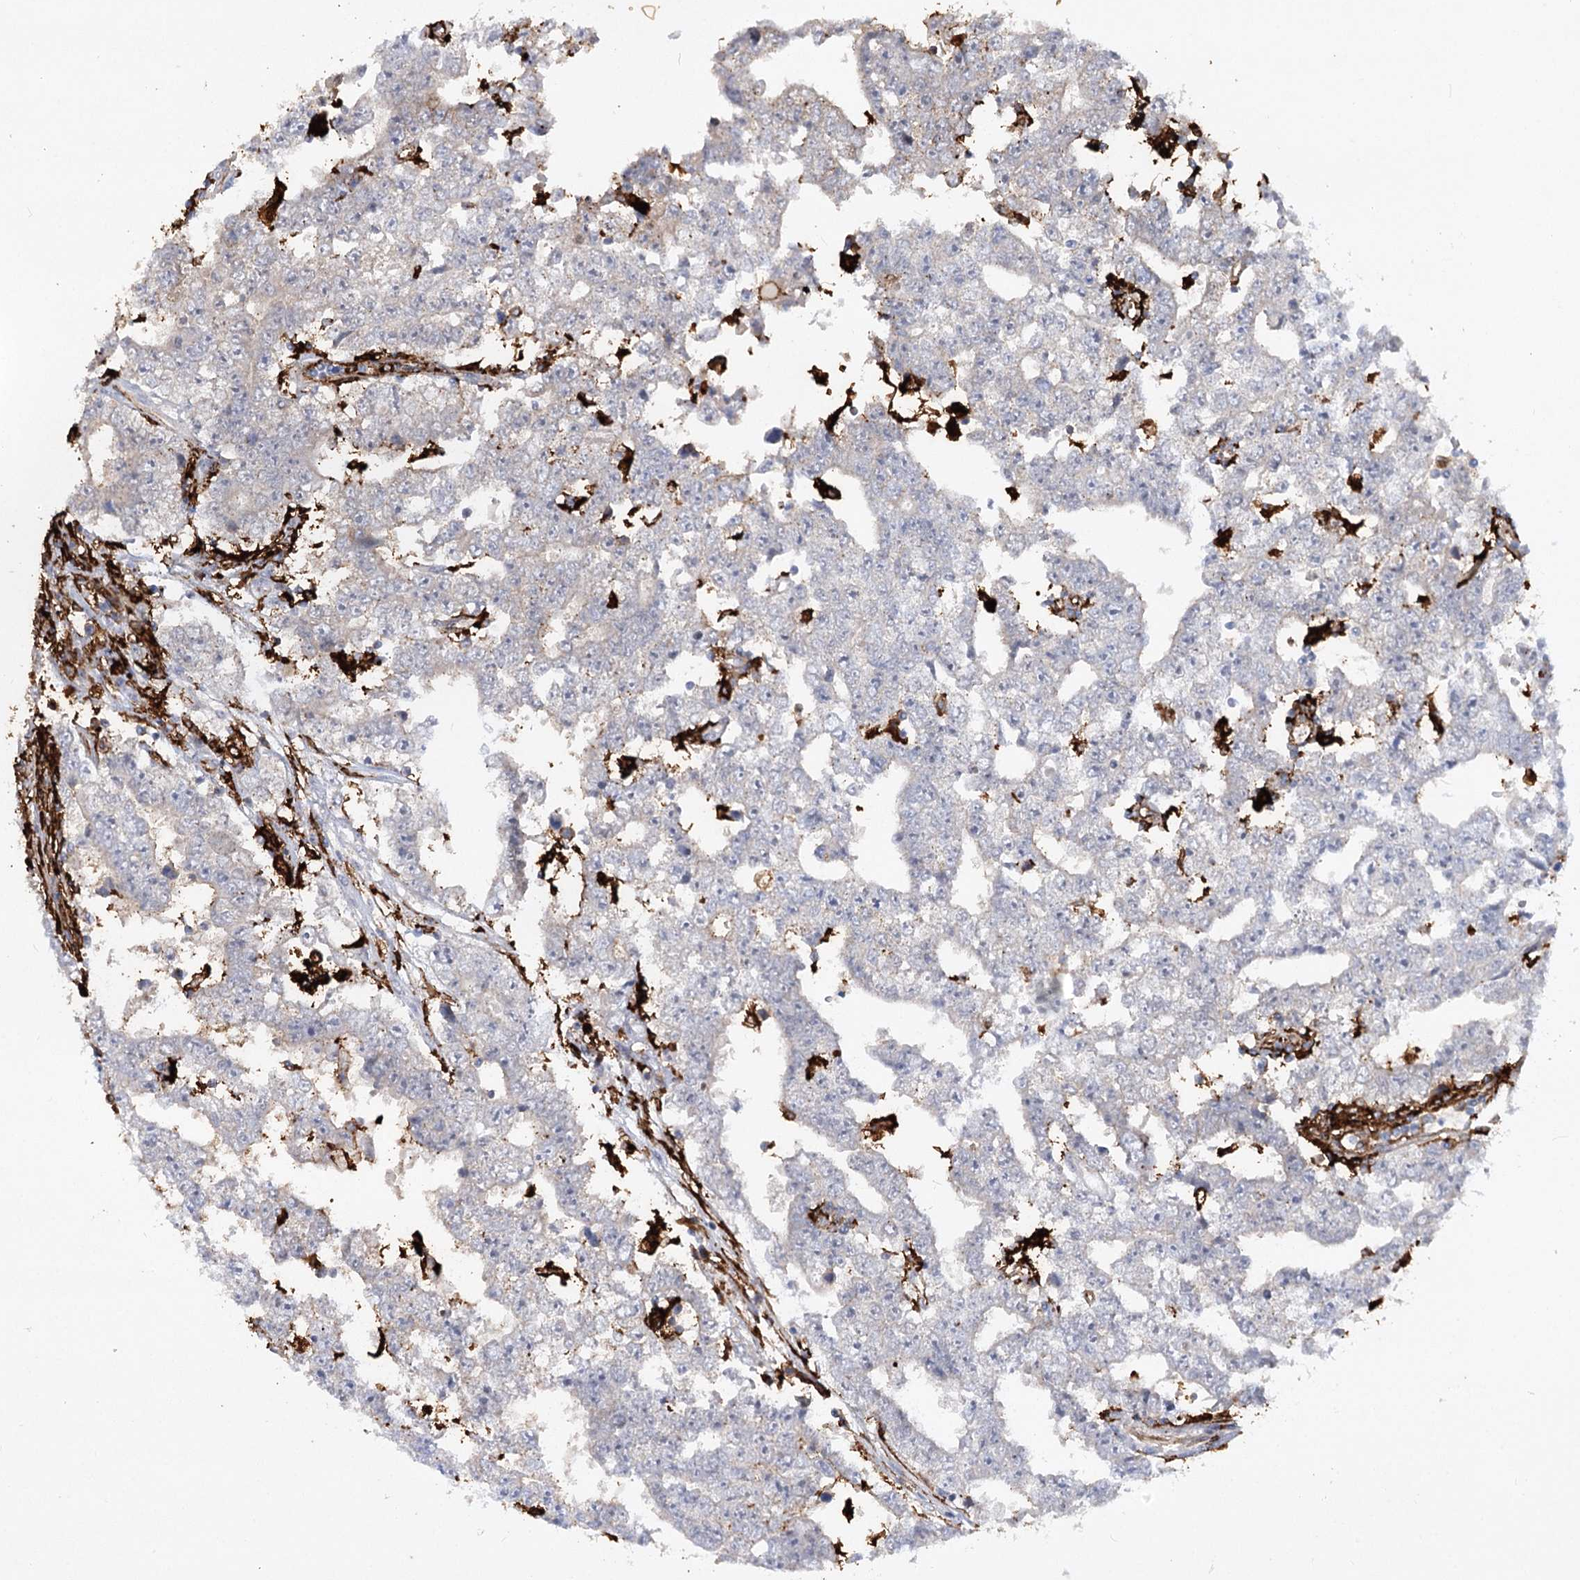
{"staining": {"intensity": "negative", "quantity": "none", "location": "none"}, "tissue": "testis cancer", "cell_type": "Tumor cells", "image_type": "cancer", "snomed": [{"axis": "morphology", "description": "Carcinoma, Embryonal, NOS"}, {"axis": "topography", "description": "Testis"}], "caption": "IHC micrograph of human embryonal carcinoma (testis) stained for a protein (brown), which displays no expression in tumor cells.", "gene": "PIWIL4", "patient": {"sex": "male", "age": 25}}